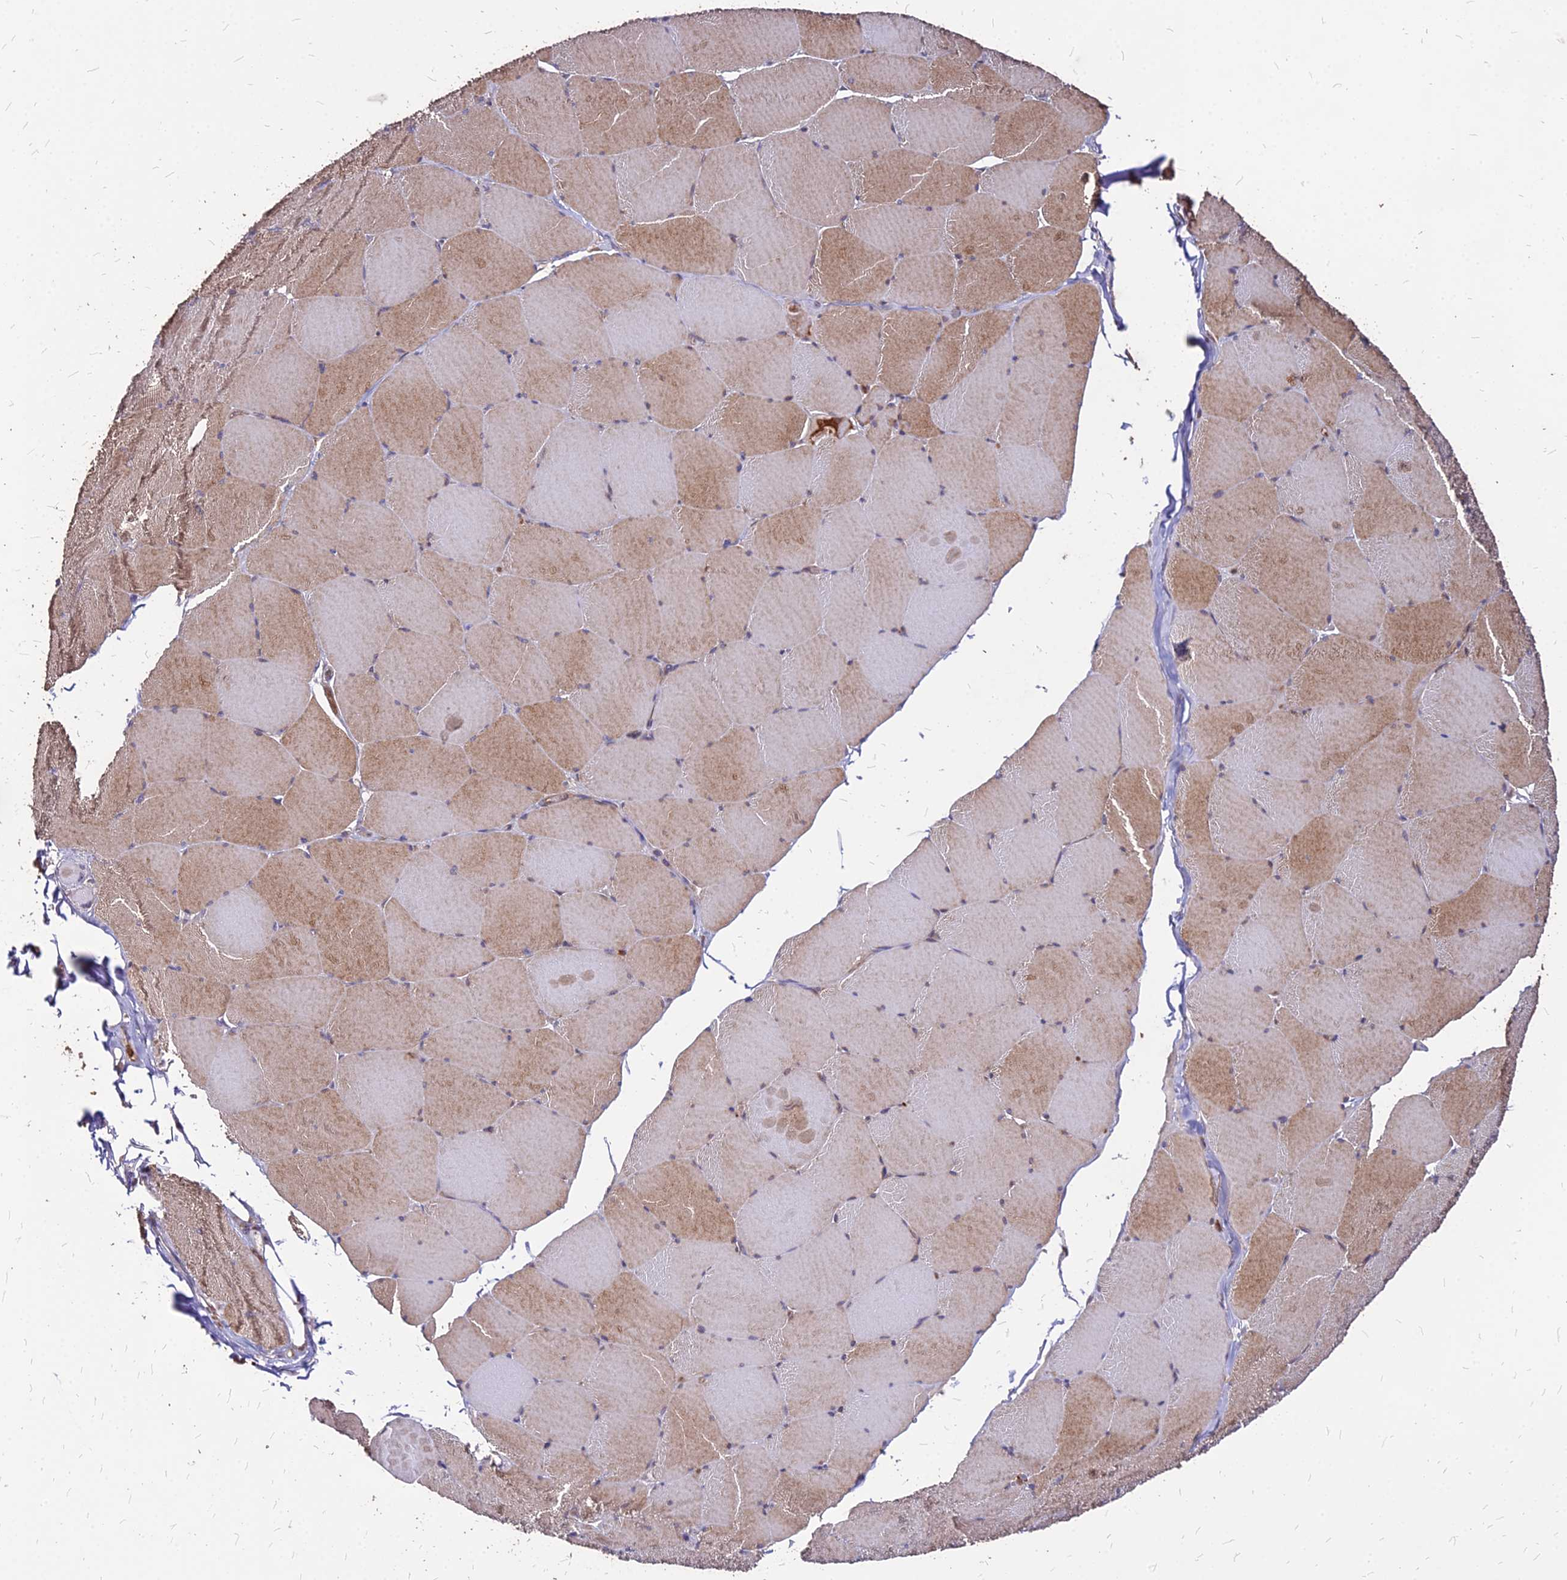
{"staining": {"intensity": "moderate", "quantity": ">75%", "location": "cytoplasmic/membranous"}, "tissue": "skeletal muscle", "cell_type": "Myocytes", "image_type": "normal", "snomed": [{"axis": "morphology", "description": "Normal tissue, NOS"}, {"axis": "topography", "description": "Skeletal muscle"}, {"axis": "topography", "description": "Head-Neck"}], "caption": "Immunohistochemistry of unremarkable human skeletal muscle exhibits medium levels of moderate cytoplasmic/membranous expression in about >75% of myocytes.", "gene": "APBA3", "patient": {"sex": "male", "age": 66}}